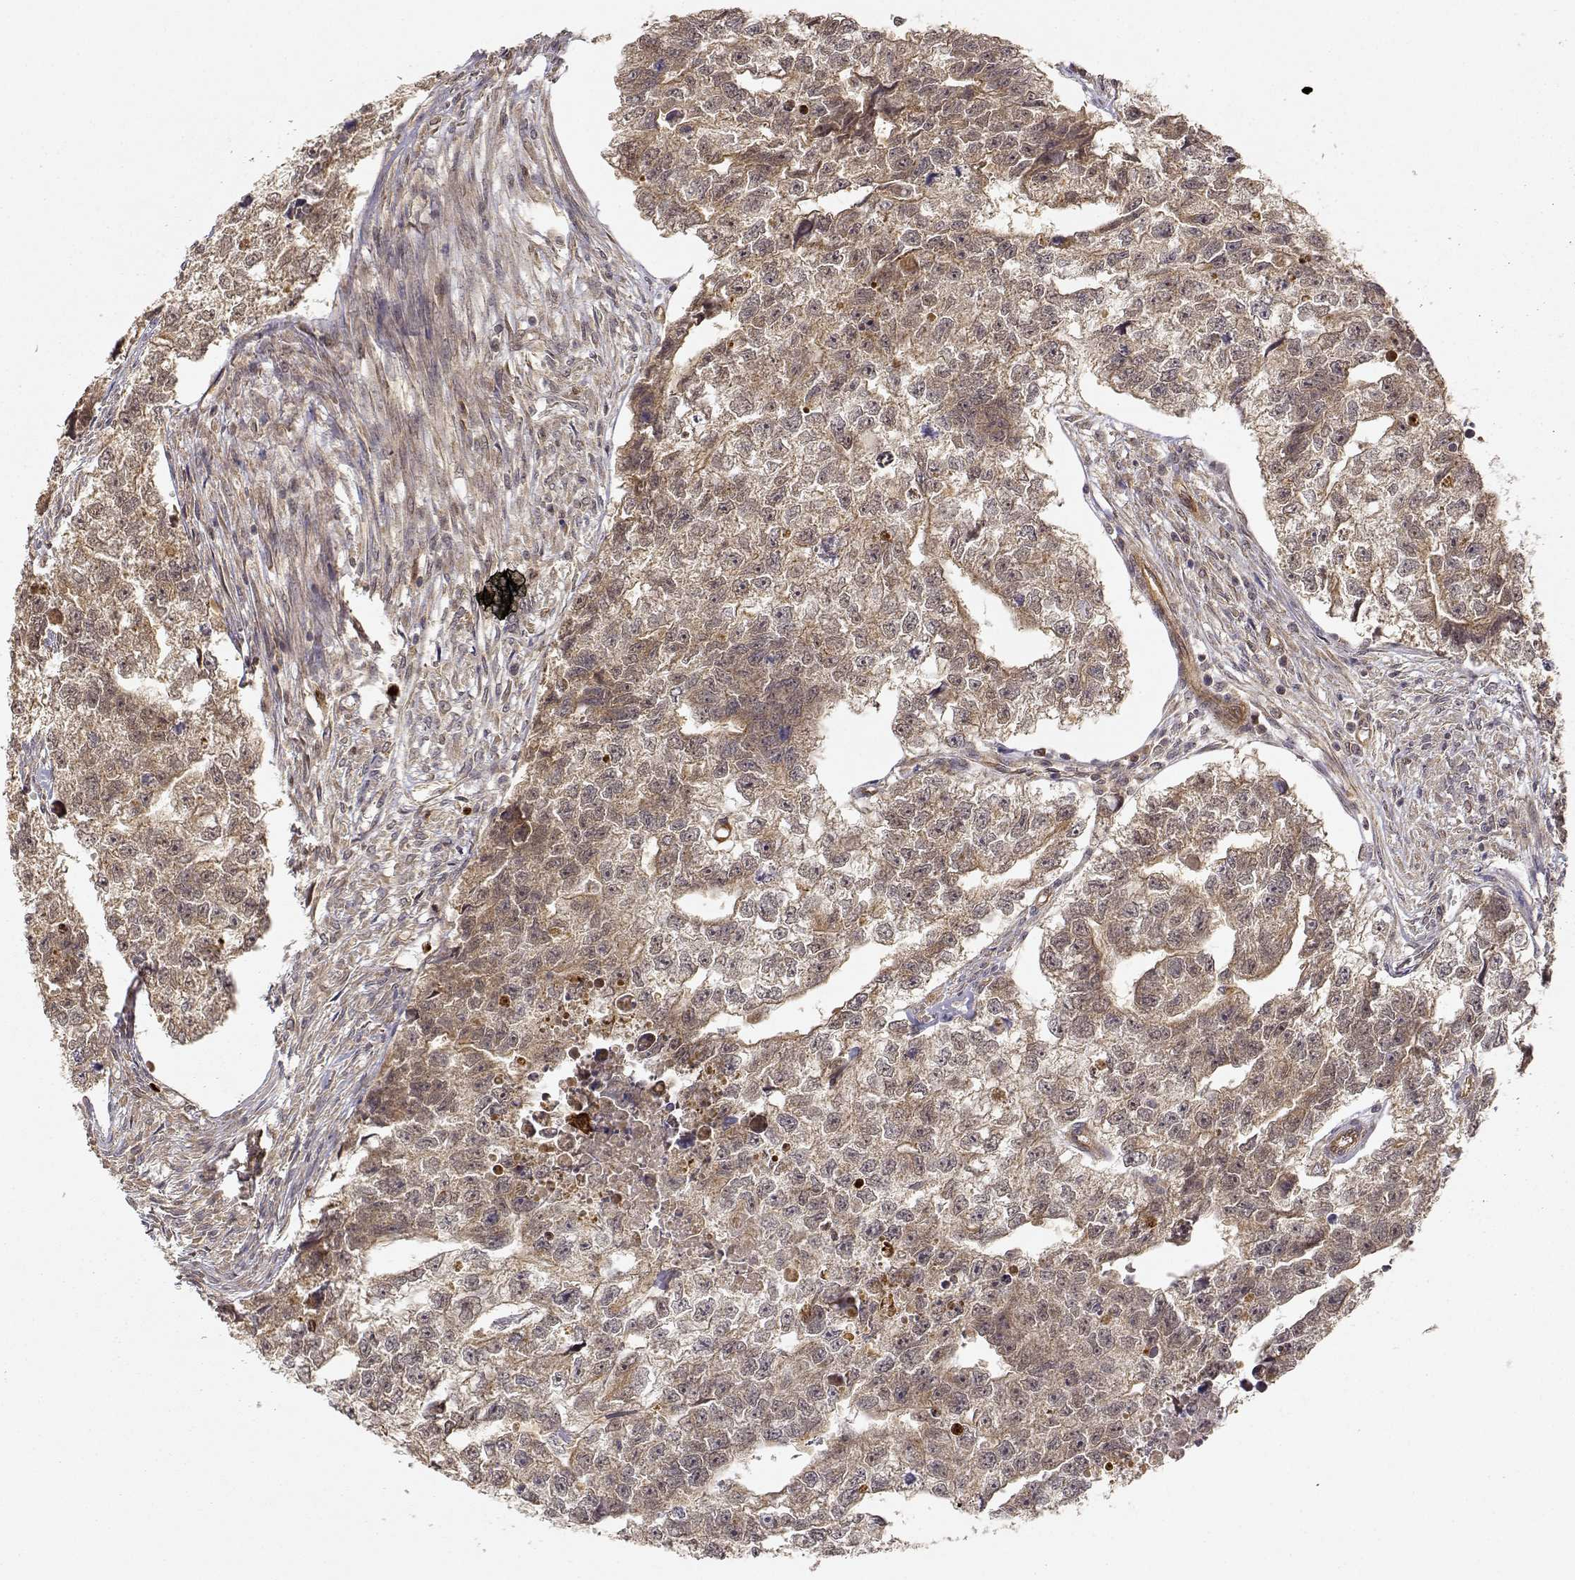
{"staining": {"intensity": "weak", "quantity": ">75%", "location": "cytoplasmic/membranous"}, "tissue": "testis cancer", "cell_type": "Tumor cells", "image_type": "cancer", "snomed": [{"axis": "morphology", "description": "Carcinoma, Embryonal, NOS"}, {"axis": "morphology", "description": "Teratoma, malignant, NOS"}, {"axis": "topography", "description": "Testis"}], "caption": "Immunohistochemical staining of human embryonal carcinoma (testis) demonstrates weak cytoplasmic/membranous protein expression in about >75% of tumor cells.", "gene": "CDK5RAP2", "patient": {"sex": "male", "age": 44}}